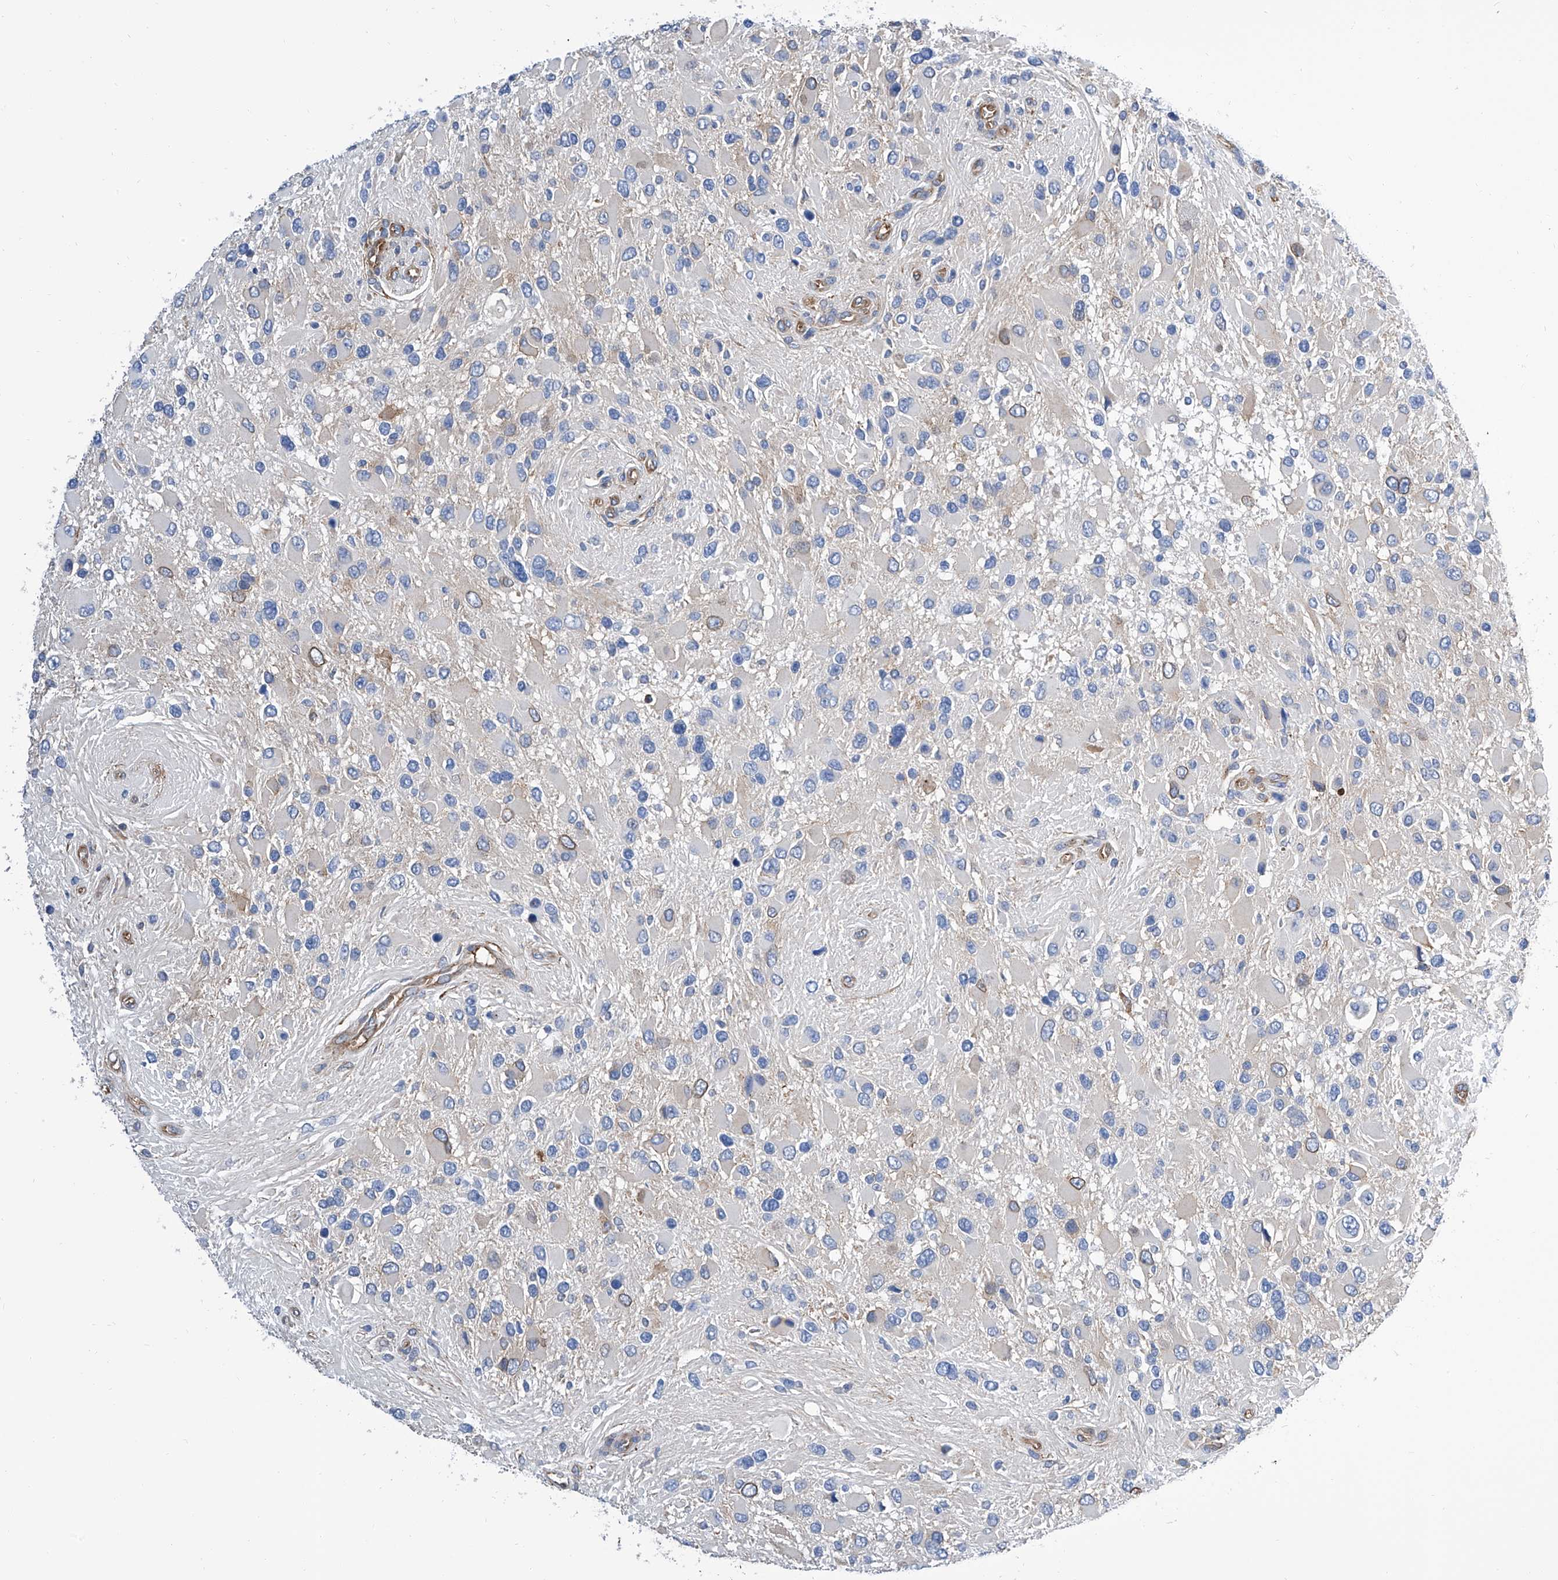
{"staining": {"intensity": "moderate", "quantity": "<25%", "location": "cytoplasmic/membranous,nuclear"}, "tissue": "glioma", "cell_type": "Tumor cells", "image_type": "cancer", "snomed": [{"axis": "morphology", "description": "Glioma, malignant, High grade"}, {"axis": "topography", "description": "Brain"}], "caption": "The histopathology image displays immunohistochemical staining of malignant glioma (high-grade). There is moderate cytoplasmic/membranous and nuclear expression is seen in approximately <25% of tumor cells.", "gene": "GPT", "patient": {"sex": "male", "age": 53}}